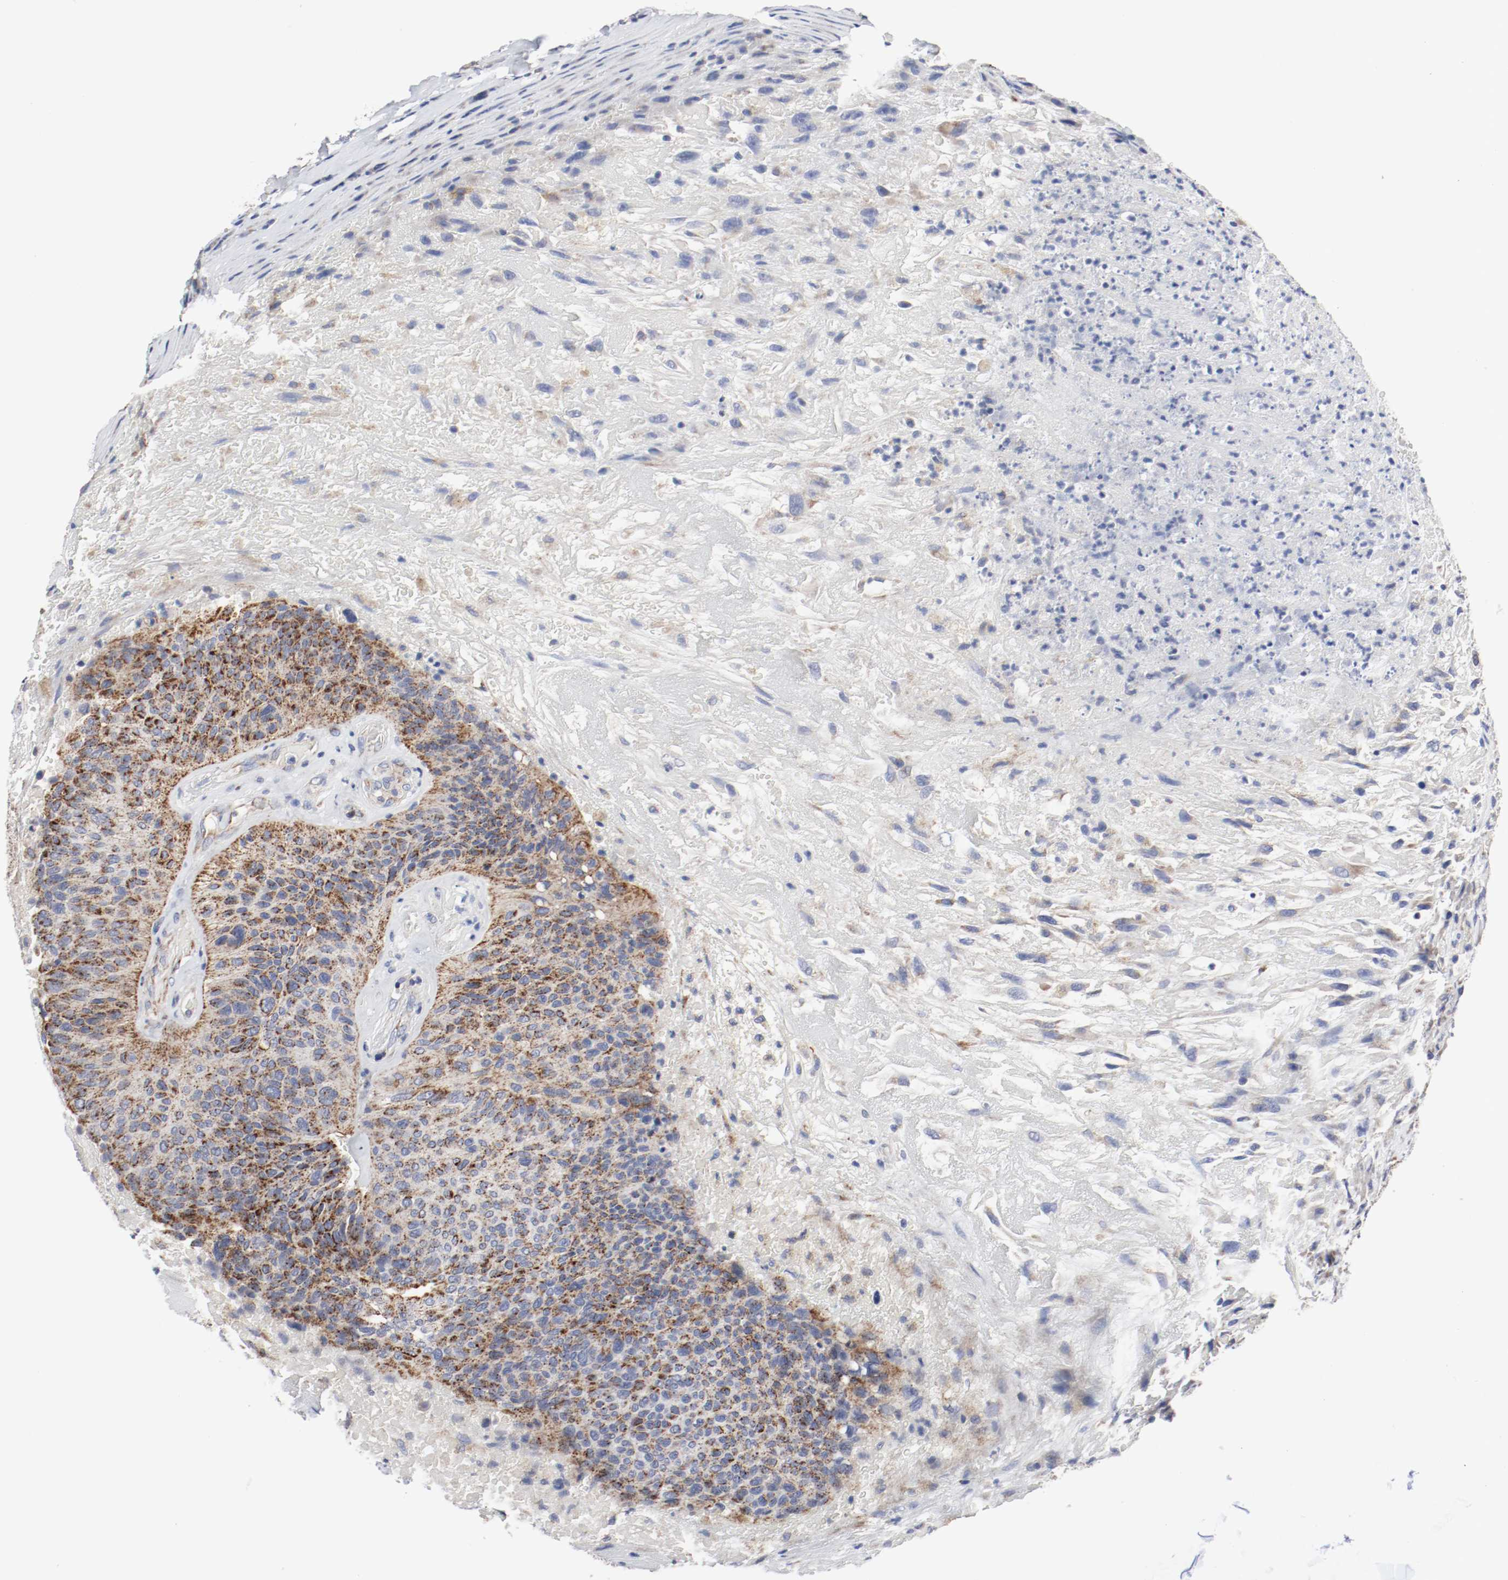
{"staining": {"intensity": "moderate", "quantity": ">75%", "location": "cytoplasmic/membranous"}, "tissue": "urothelial cancer", "cell_type": "Tumor cells", "image_type": "cancer", "snomed": [{"axis": "morphology", "description": "Urothelial carcinoma, High grade"}, {"axis": "topography", "description": "Urinary bladder"}], "caption": "IHC micrograph of human high-grade urothelial carcinoma stained for a protein (brown), which exhibits medium levels of moderate cytoplasmic/membranous expression in about >75% of tumor cells.", "gene": "AFG3L2", "patient": {"sex": "male", "age": 66}}